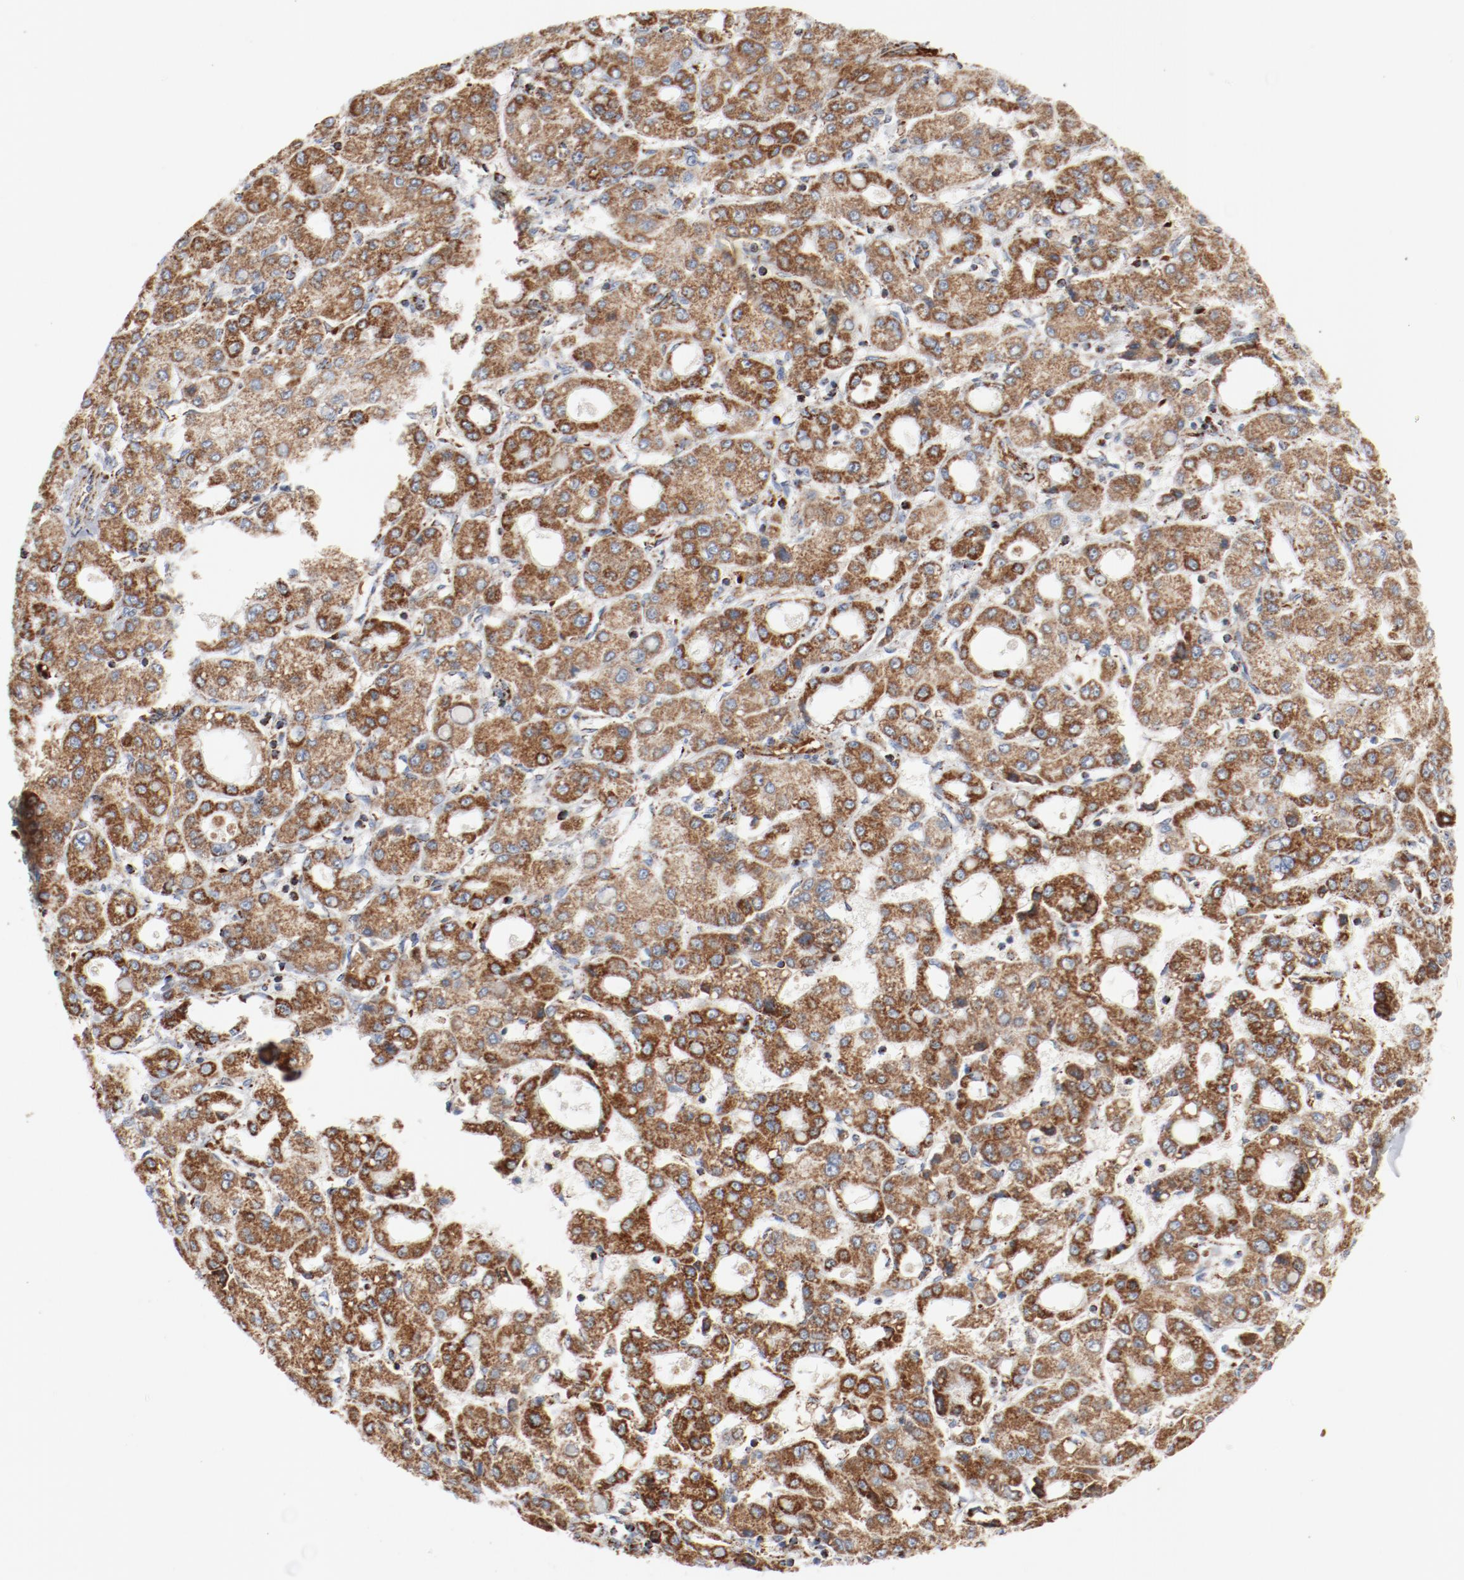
{"staining": {"intensity": "strong", "quantity": ">75%", "location": "cytoplasmic/membranous"}, "tissue": "liver cancer", "cell_type": "Tumor cells", "image_type": "cancer", "snomed": [{"axis": "morphology", "description": "Carcinoma, Hepatocellular, NOS"}, {"axis": "topography", "description": "Liver"}], "caption": "About >75% of tumor cells in human liver cancer exhibit strong cytoplasmic/membranous protein expression as visualized by brown immunohistochemical staining.", "gene": "NDUFB8", "patient": {"sex": "male", "age": 69}}